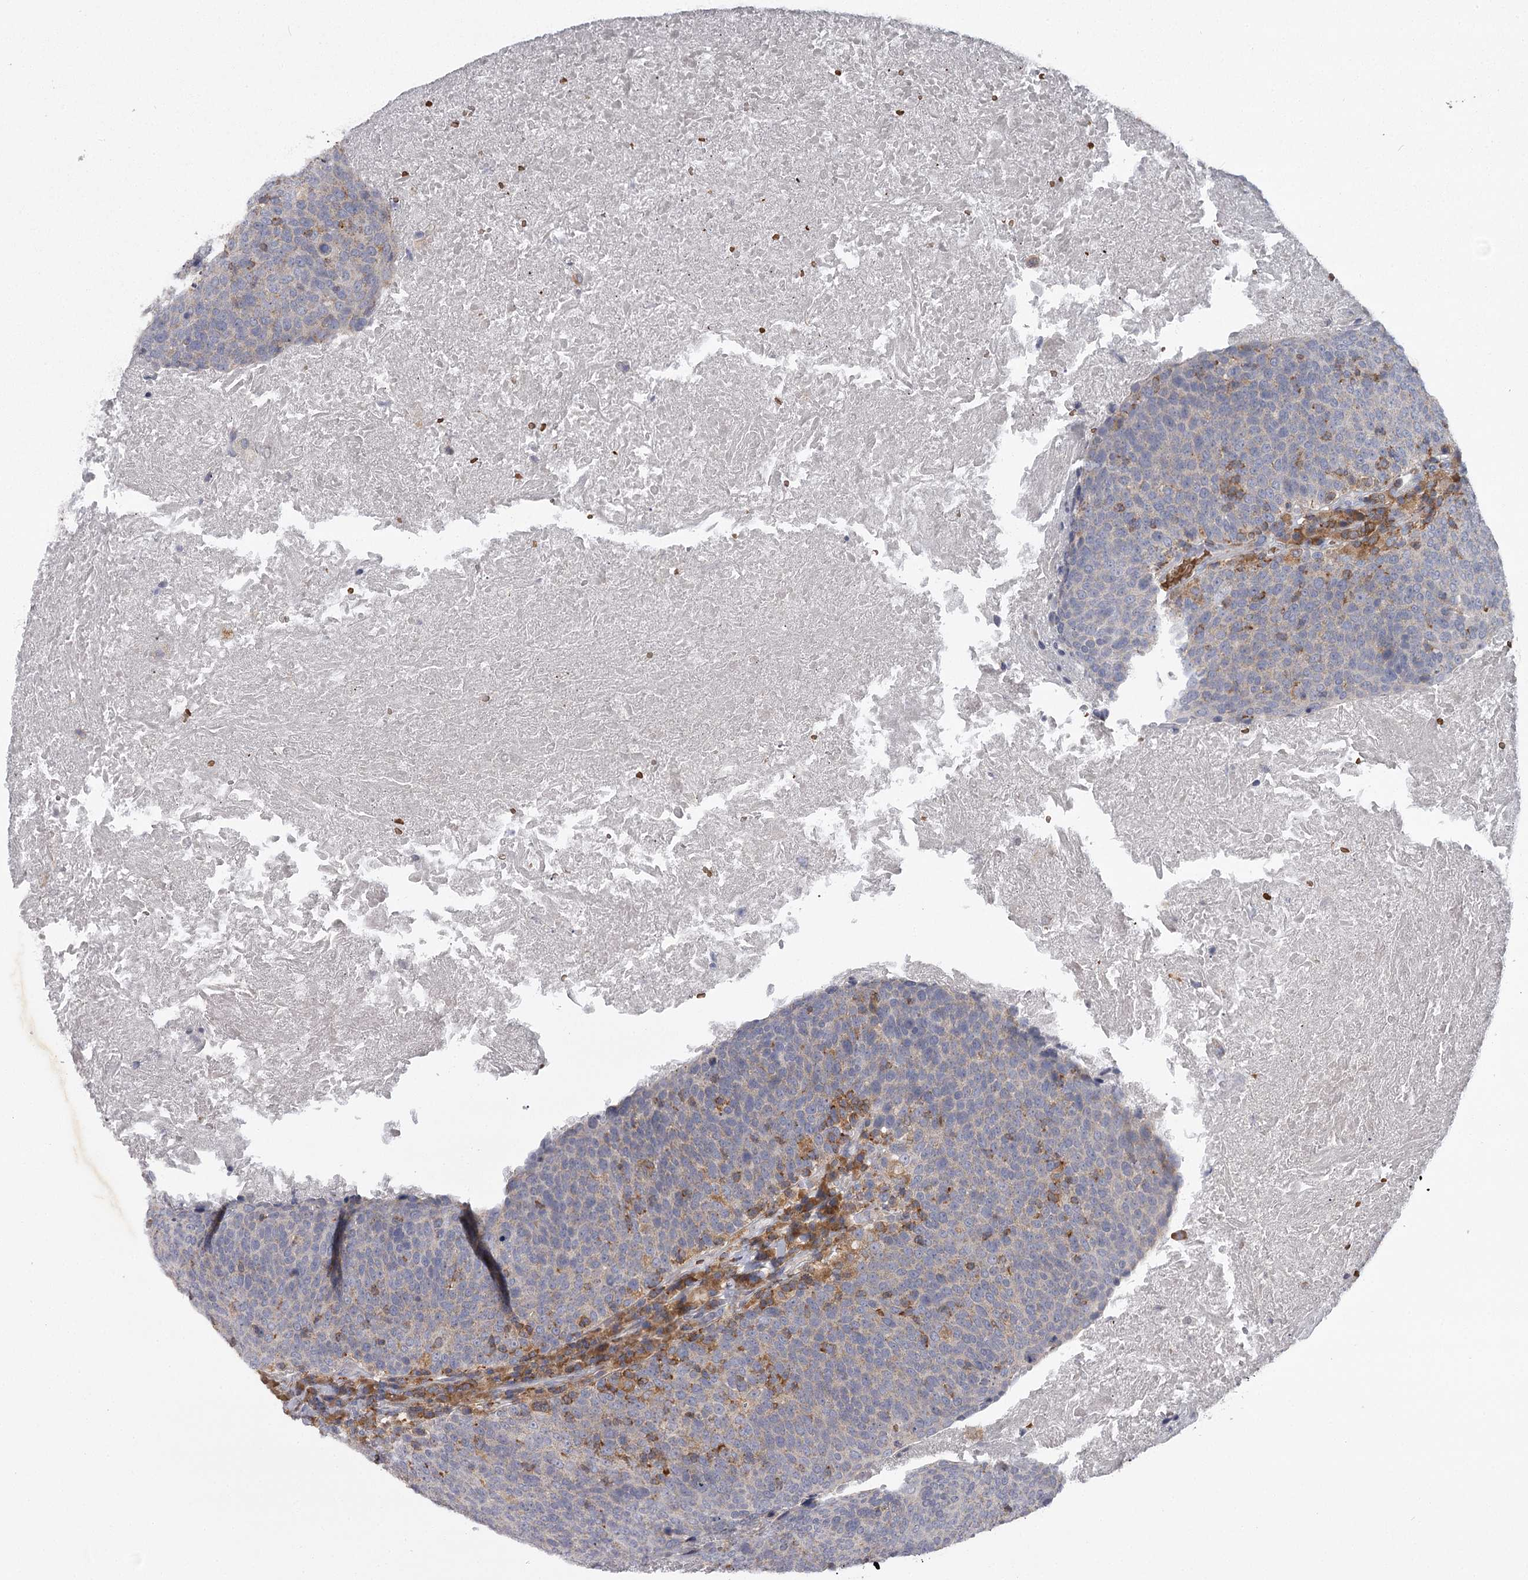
{"staining": {"intensity": "negative", "quantity": "none", "location": "none"}, "tissue": "head and neck cancer", "cell_type": "Tumor cells", "image_type": "cancer", "snomed": [{"axis": "morphology", "description": "Squamous cell carcinoma, NOS"}, {"axis": "morphology", "description": "Squamous cell carcinoma, metastatic, NOS"}, {"axis": "topography", "description": "Lymph node"}, {"axis": "topography", "description": "Head-Neck"}], "caption": "Head and neck cancer (metastatic squamous cell carcinoma) was stained to show a protein in brown. There is no significant staining in tumor cells.", "gene": "RASSF6", "patient": {"sex": "male", "age": 62}}